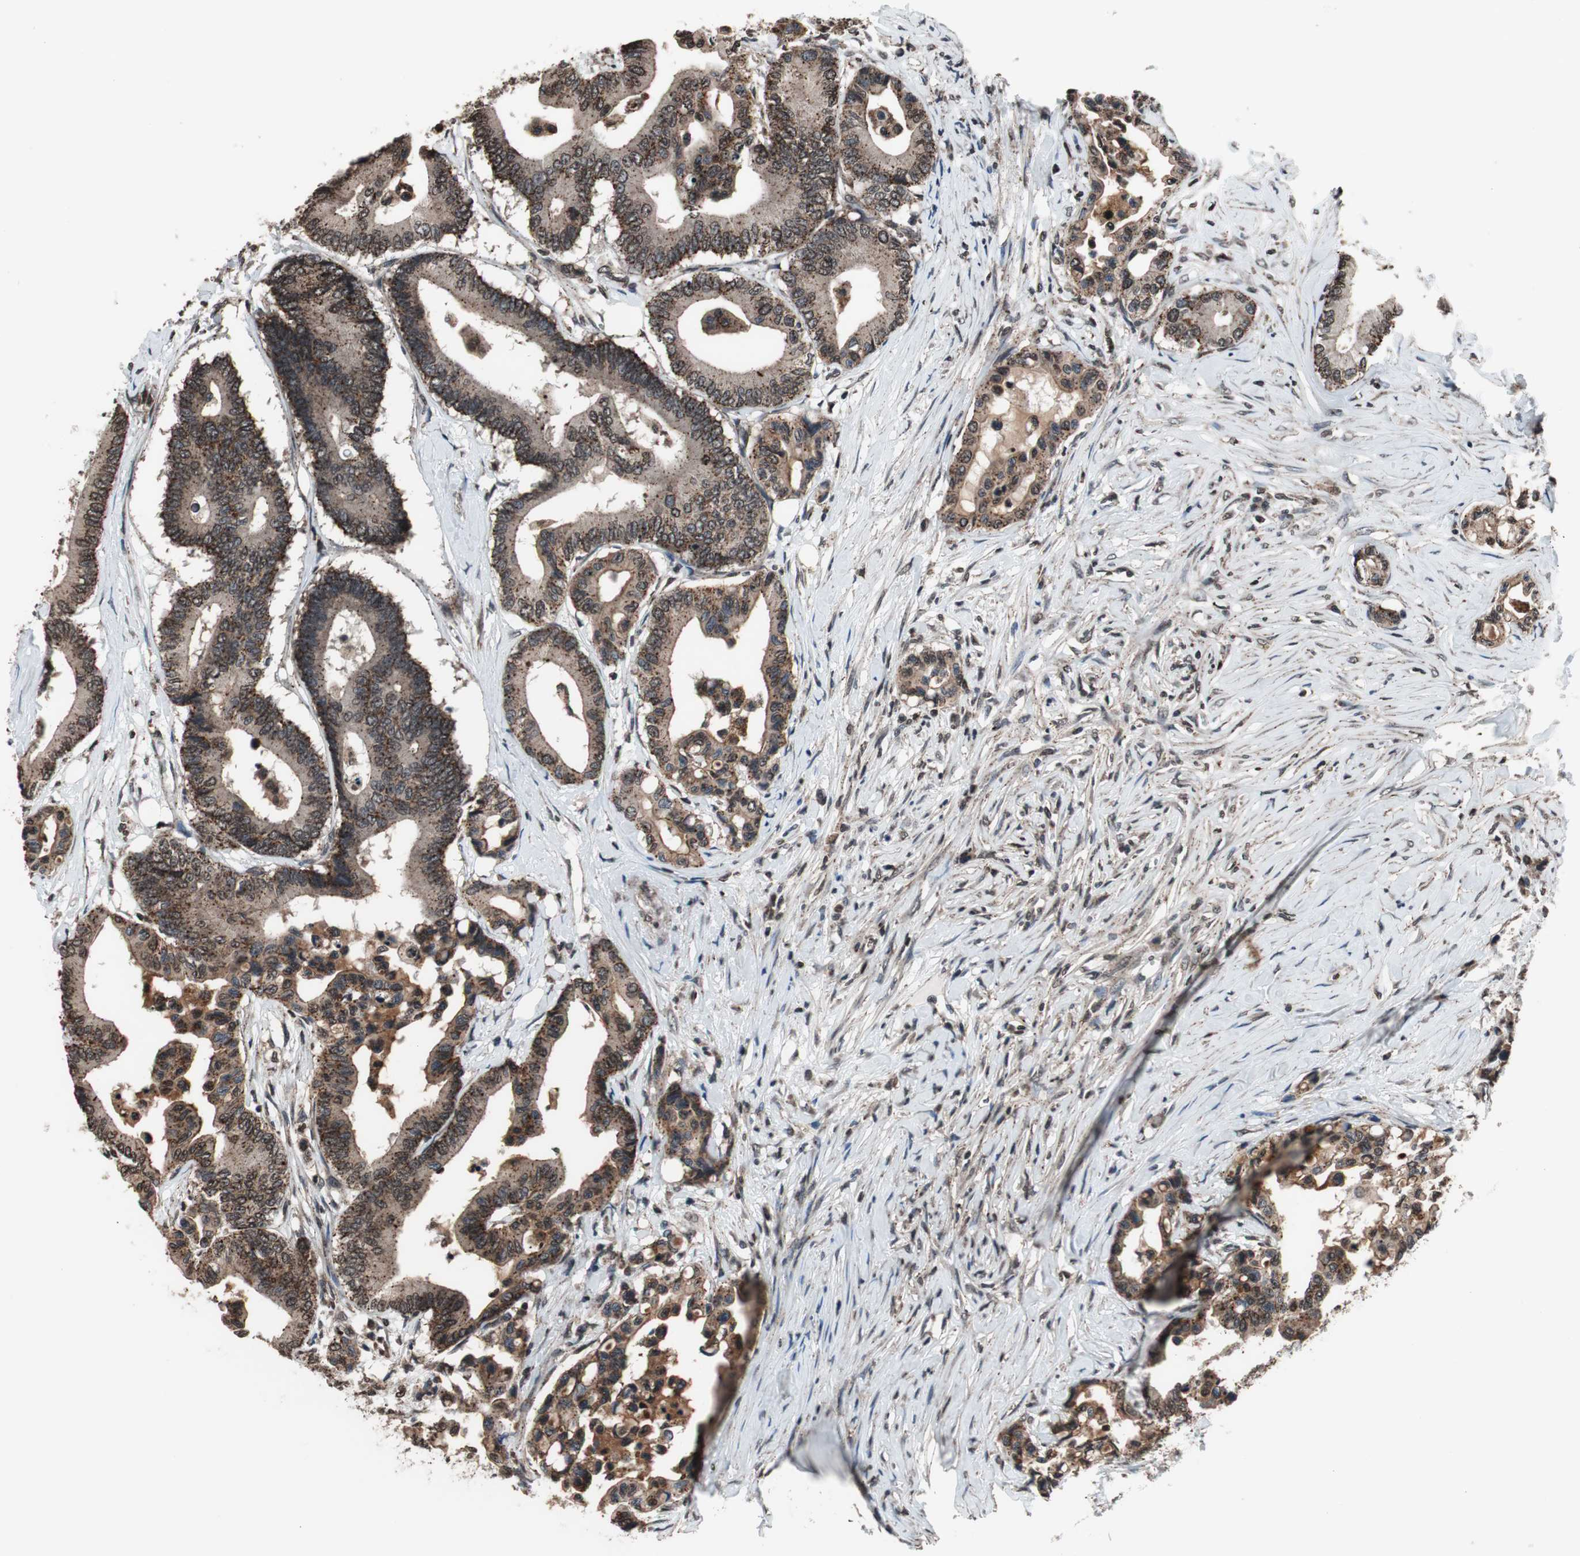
{"staining": {"intensity": "moderate", "quantity": ">75%", "location": "cytoplasmic/membranous"}, "tissue": "colorectal cancer", "cell_type": "Tumor cells", "image_type": "cancer", "snomed": [{"axis": "morphology", "description": "Normal tissue, NOS"}, {"axis": "morphology", "description": "Adenocarcinoma, NOS"}, {"axis": "topography", "description": "Colon"}], "caption": "A brown stain highlights moderate cytoplasmic/membranous staining of a protein in colorectal cancer tumor cells.", "gene": "RFC1", "patient": {"sex": "male", "age": 82}}